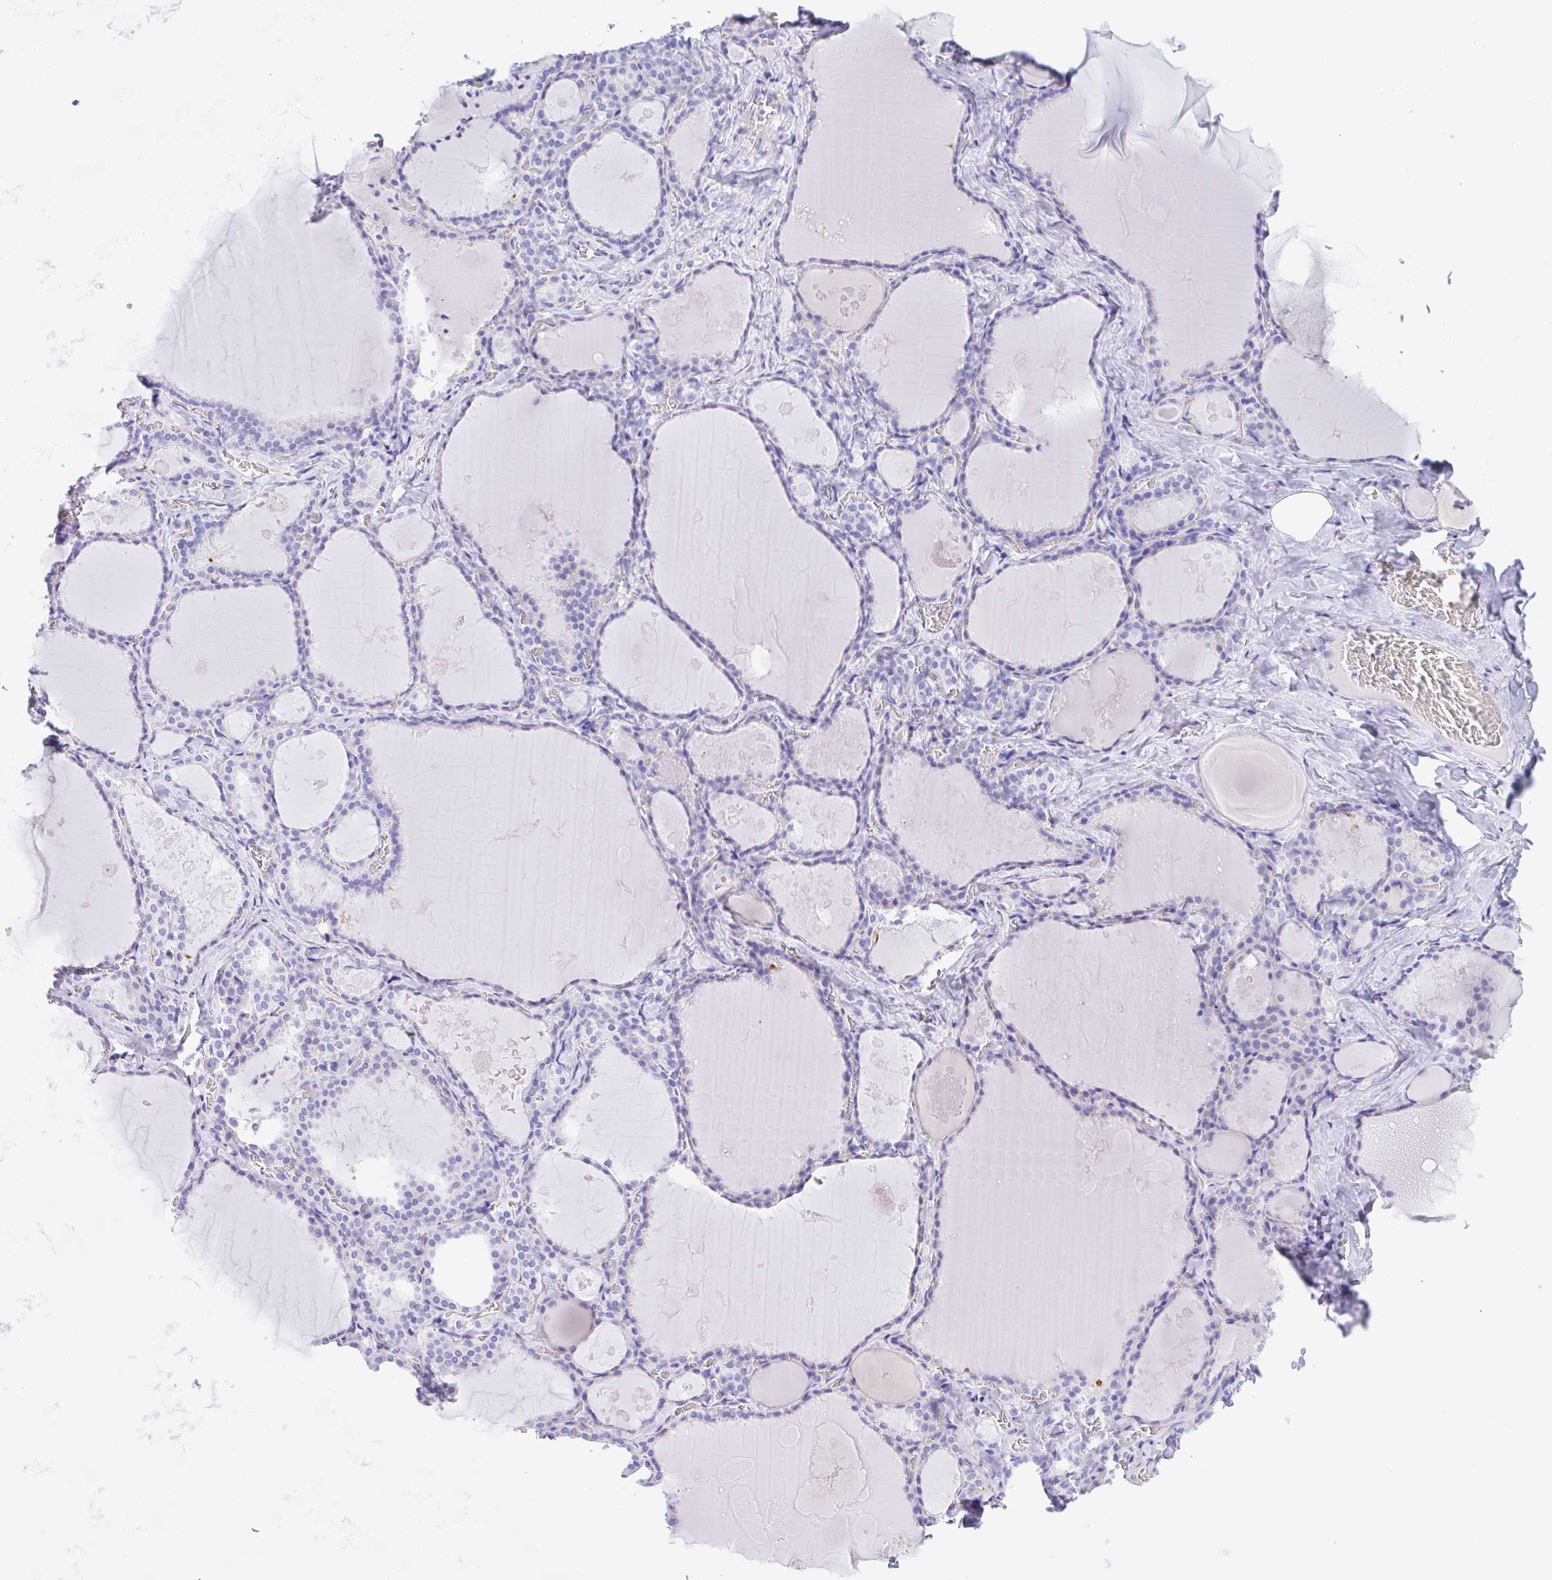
{"staining": {"intensity": "negative", "quantity": "none", "location": "none"}, "tissue": "thyroid gland", "cell_type": "Glandular cells", "image_type": "normal", "snomed": [{"axis": "morphology", "description": "Normal tissue, NOS"}, {"axis": "topography", "description": "Thyroid gland"}], "caption": "This image is of unremarkable thyroid gland stained with immunohistochemistry (IHC) to label a protein in brown with the nuclei are counter-stained blue. There is no positivity in glandular cells. (Immunohistochemistry (ihc), brightfield microscopy, high magnification).", "gene": "NDUFAF8", "patient": {"sex": "male", "age": 56}}